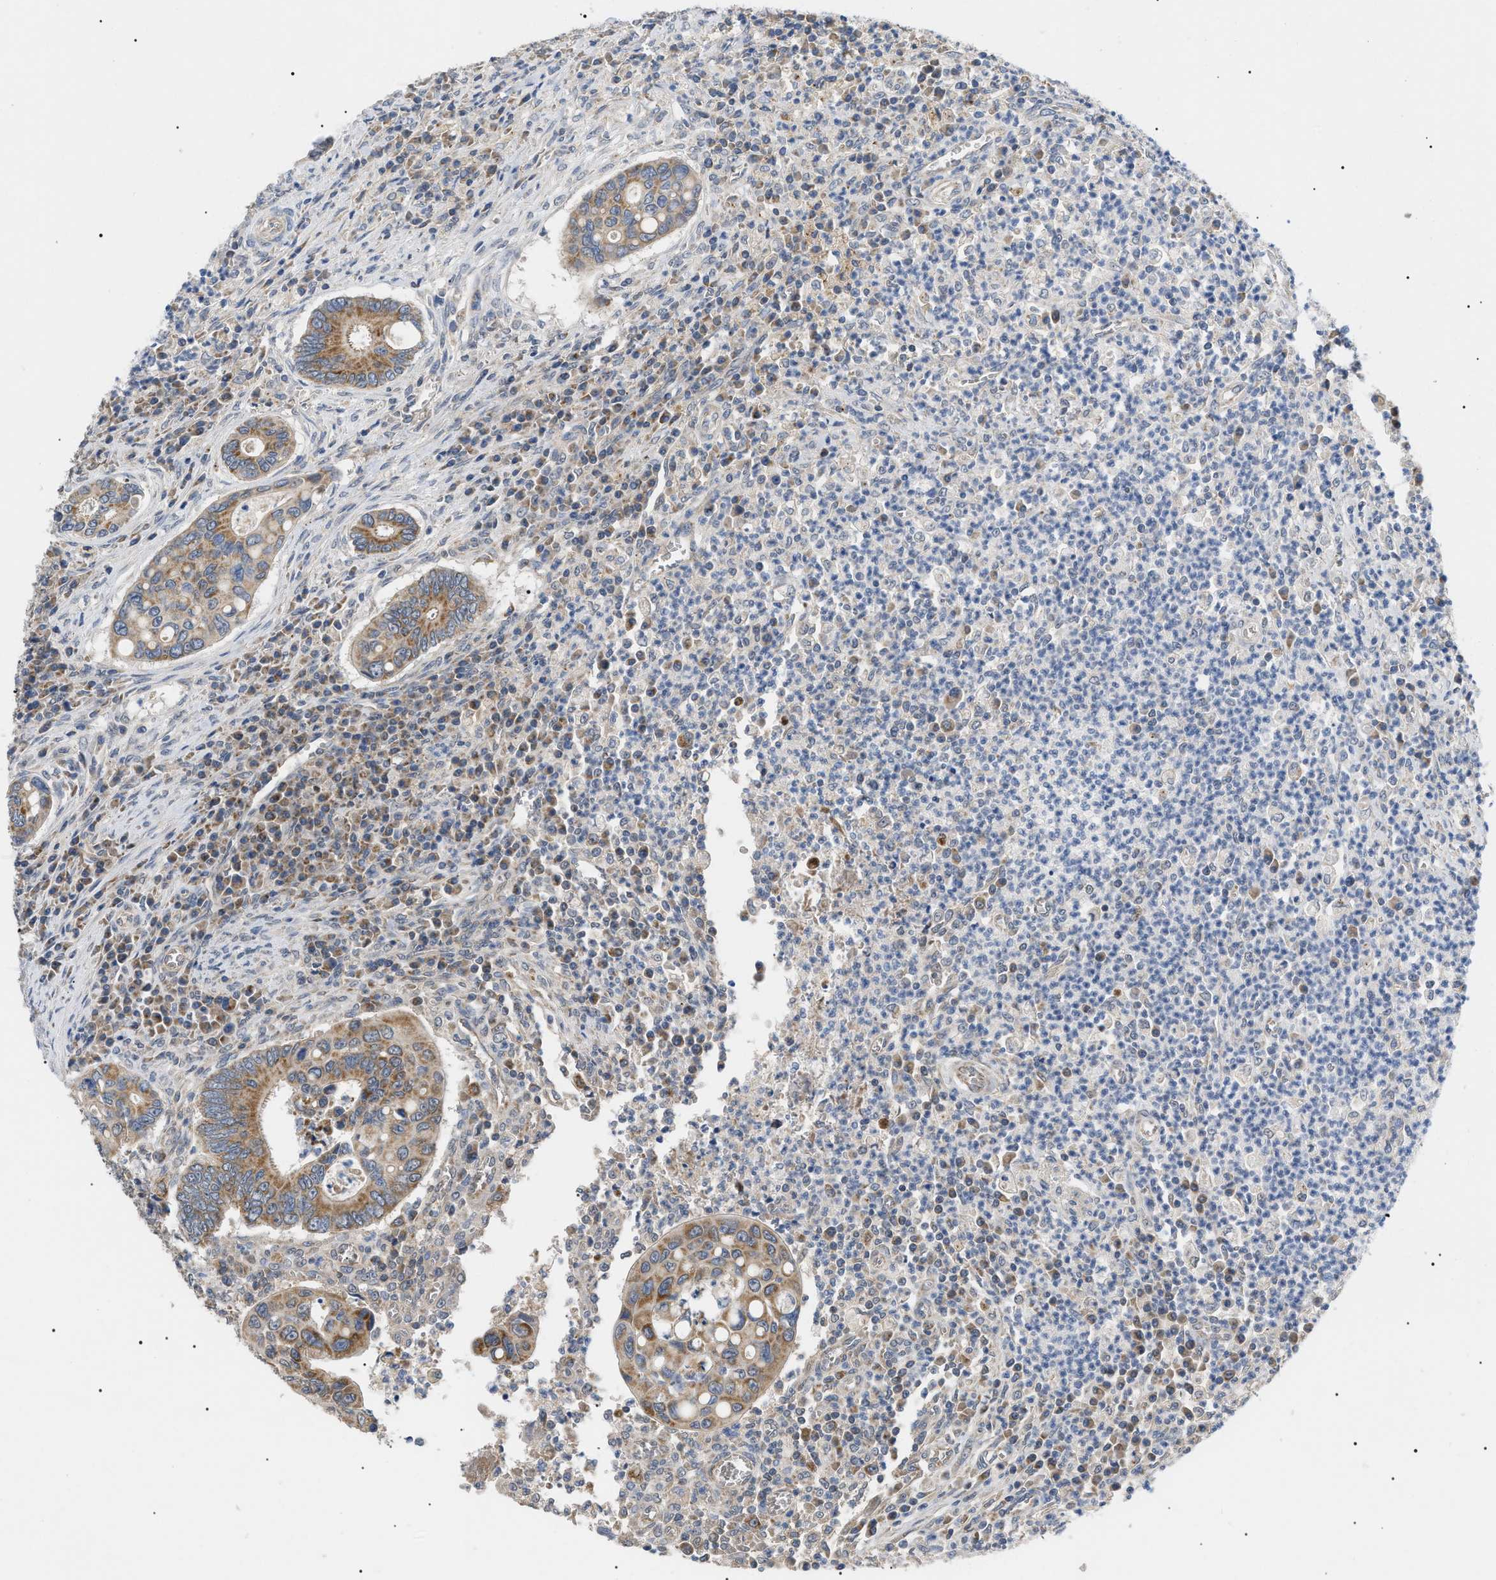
{"staining": {"intensity": "moderate", "quantity": ">75%", "location": "cytoplasmic/membranous"}, "tissue": "colorectal cancer", "cell_type": "Tumor cells", "image_type": "cancer", "snomed": [{"axis": "morphology", "description": "Inflammation, NOS"}, {"axis": "morphology", "description": "Adenocarcinoma, NOS"}, {"axis": "topography", "description": "Colon"}], "caption": "Immunohistochemical staining of human adenocarcinoma (colorectal) shows moderate cytoplasmic/membranous protein positivity in about >75% of tumor cells.", "gene": "TOMM6", "patient": {"sex": "male", "age": 72}}